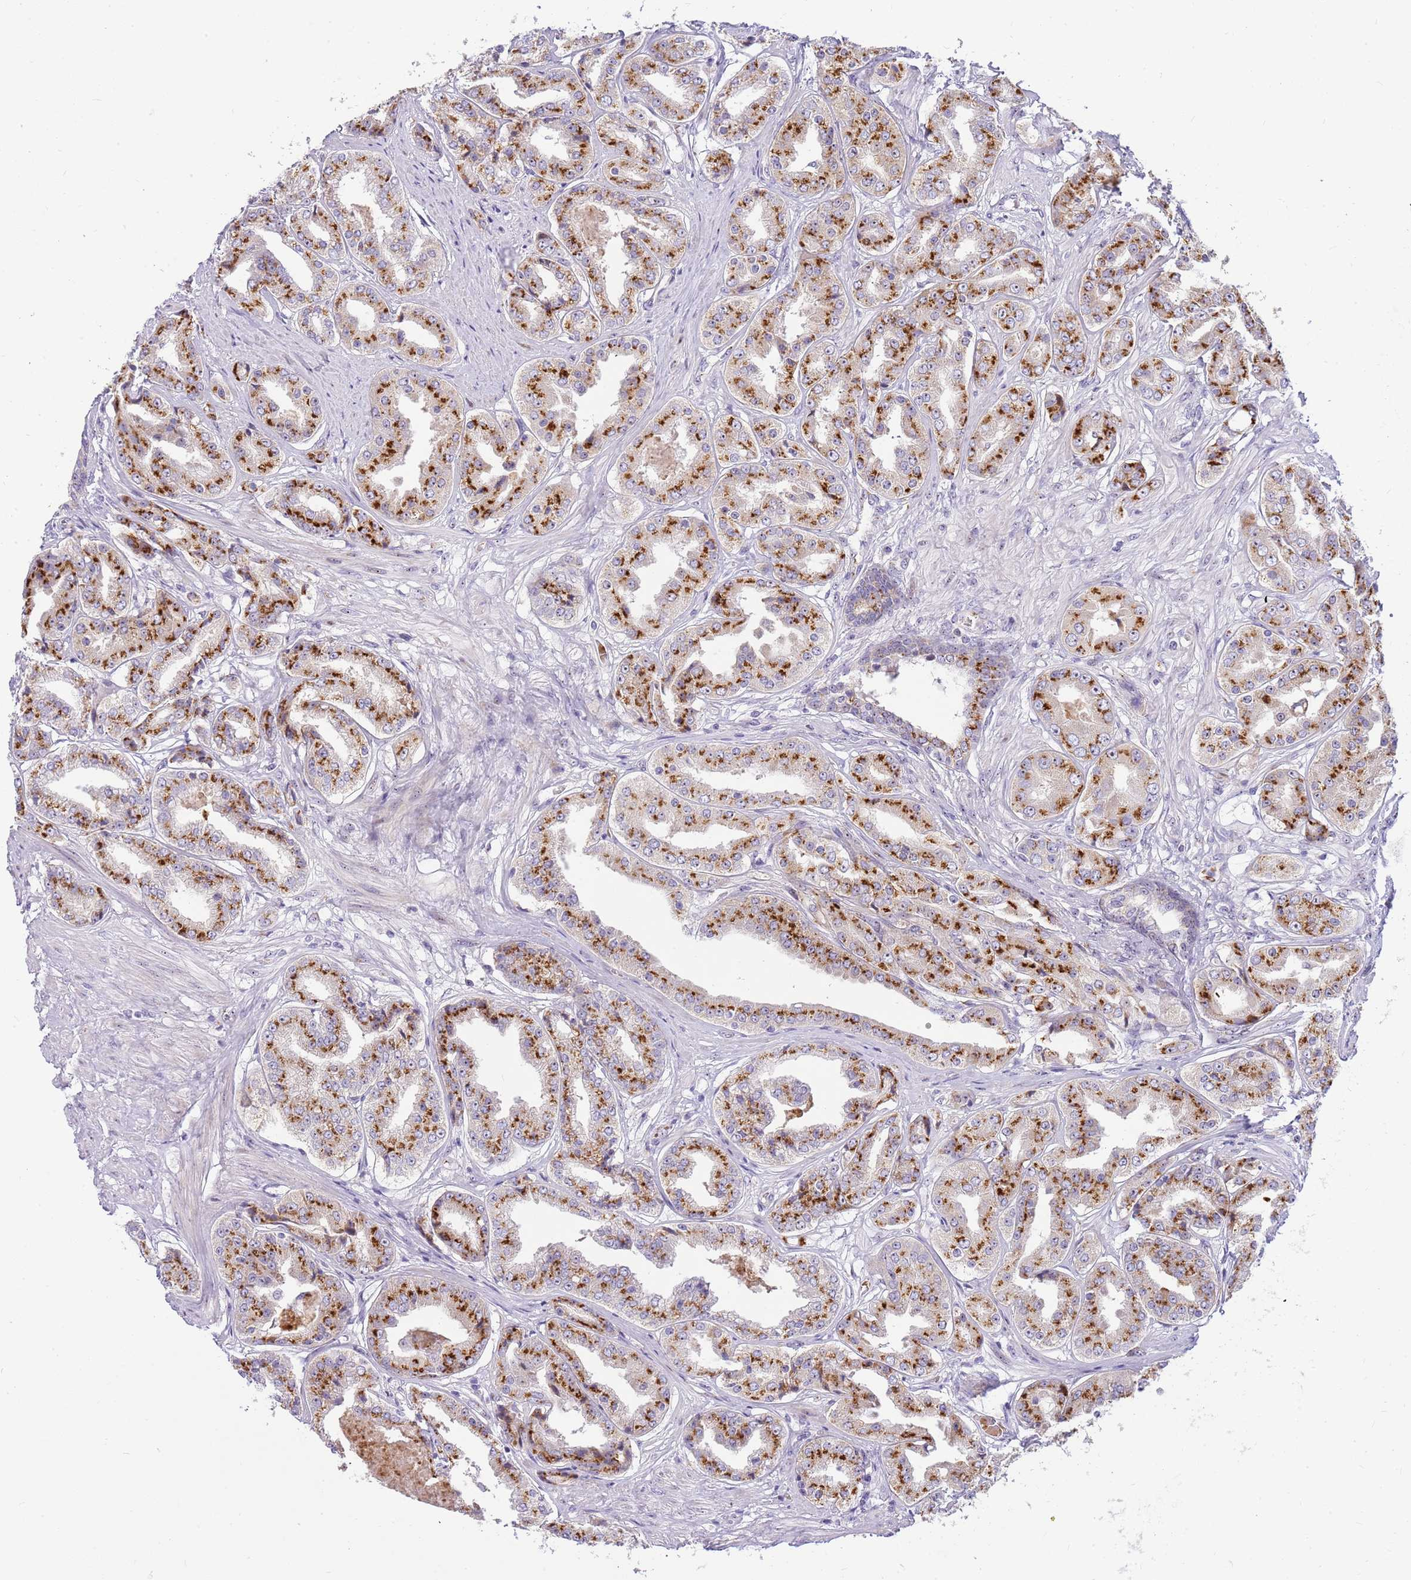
{"staining": {"intensity": "strong", "quantity": ">75%", "location": "cytoplasmic/membranous"}, "tissue": "prostate cancer", "cell_type": "Tumor cells", "image_type": "cancer", "snomed": [{"axis": "morphology", "description": "Adenocarcinoma, High grade"}, {"axis": "topography", "description": "Prostate"}], "caption": "IHC histopathology image of neoplastic tissue: human adenocarcinoma (high-grade) (prostate) stained using immunohistochemistry reveals high levels of strong protein expression localized specifically in the cytoplasmic/membranous of tumor cells, appearing as a cytoplasmic/membranous brown color.", "gene": "DNAJA3", "patient": {"sex": "male", "age": 63}}